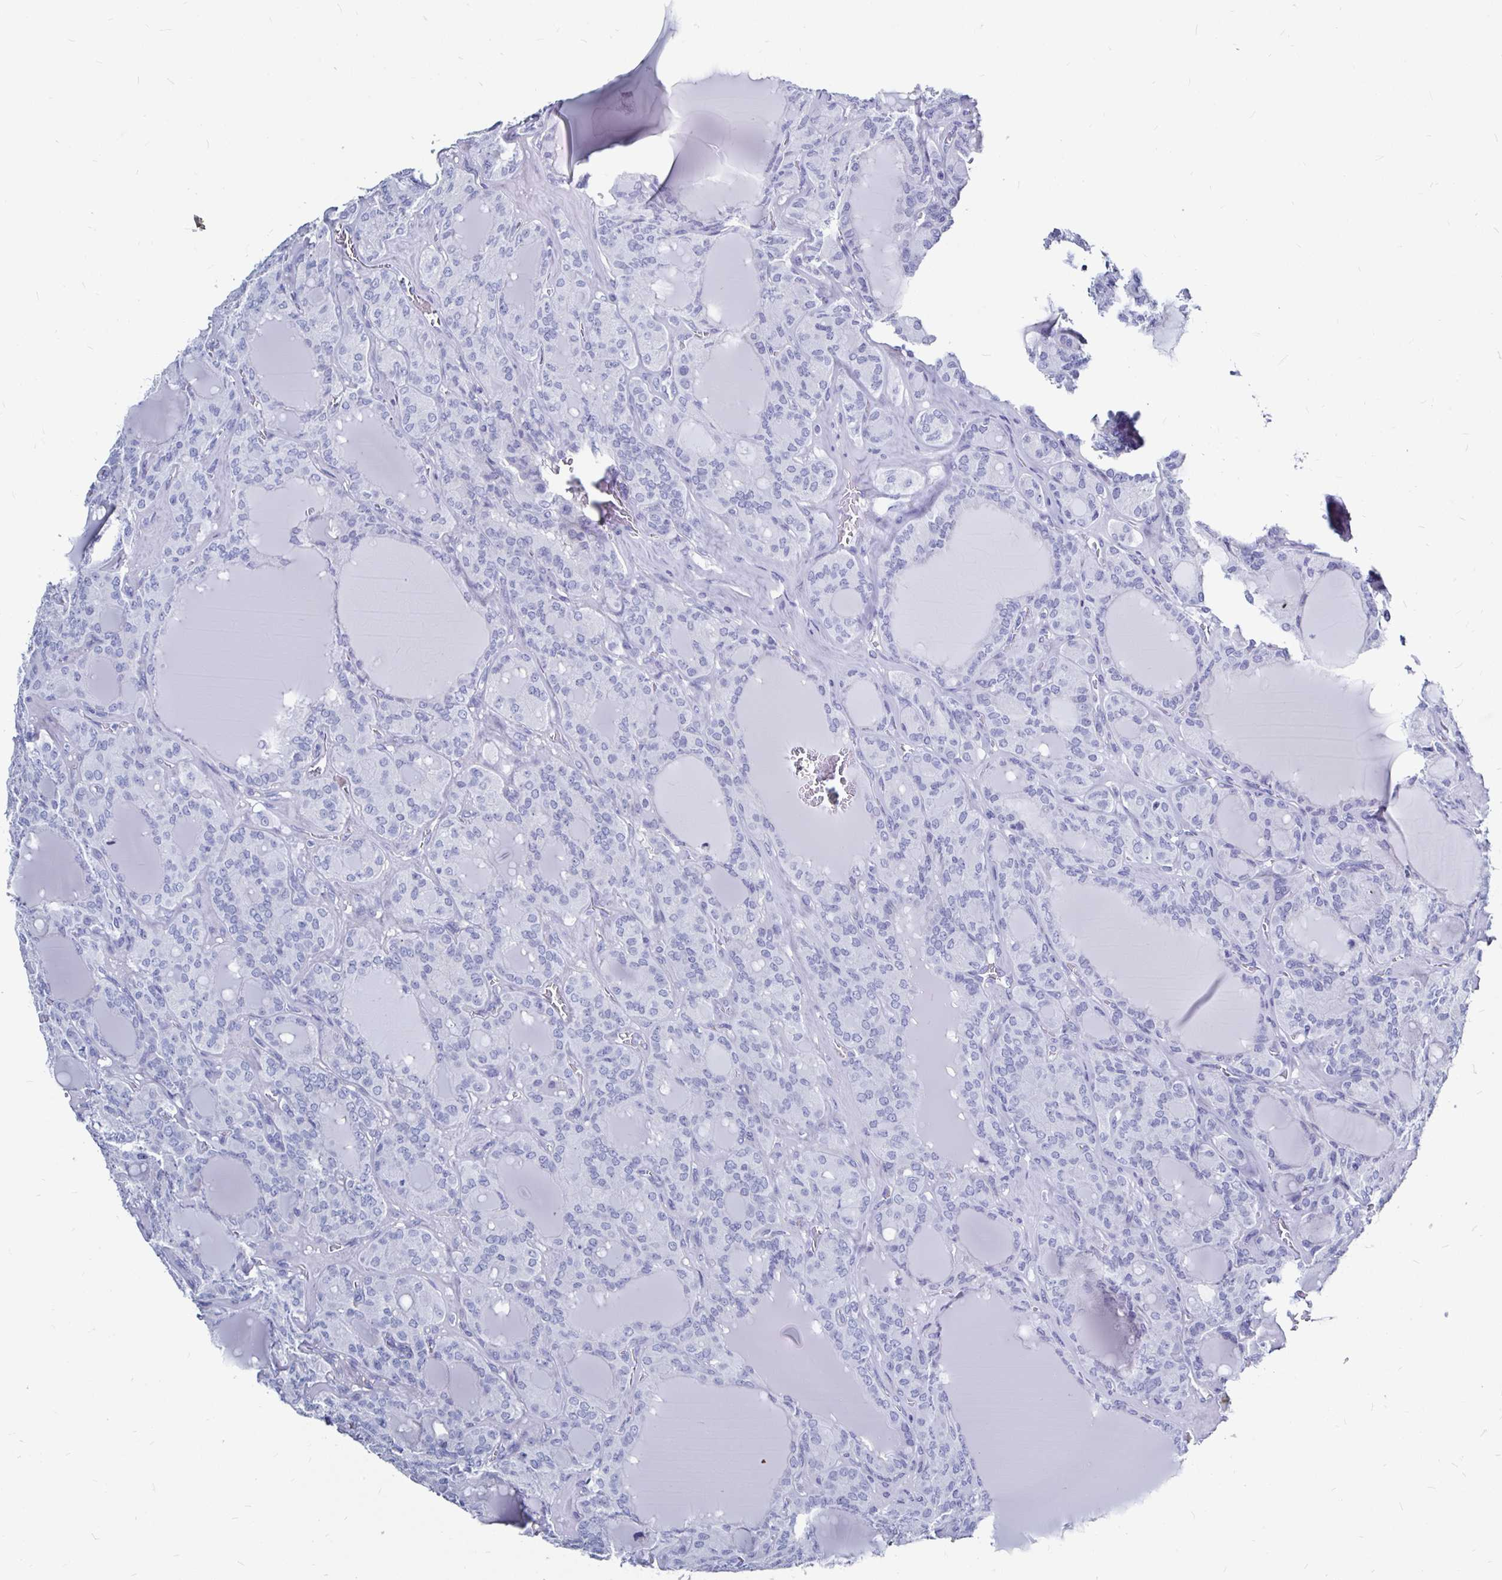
{"staining": {"intensity": "negative", "quantity": "none", "location": "none"}, "tissue": "thyroid cancer", "cell_type": "Tumor cells", "image_type": "cancer", "snomed": [{"axis": "morphology", "description": "Papillary adenocarcinoma, NOS"}, {"axis": "topography", "description": "Thyroid gland"}], "caption": "Thyroid papillary adenocarcinoma was stained to show a protein in brown. There is no significant staining in tumor cells.", "gene": "LUZP4", "patient": {"sex": "male", "age": 87}}